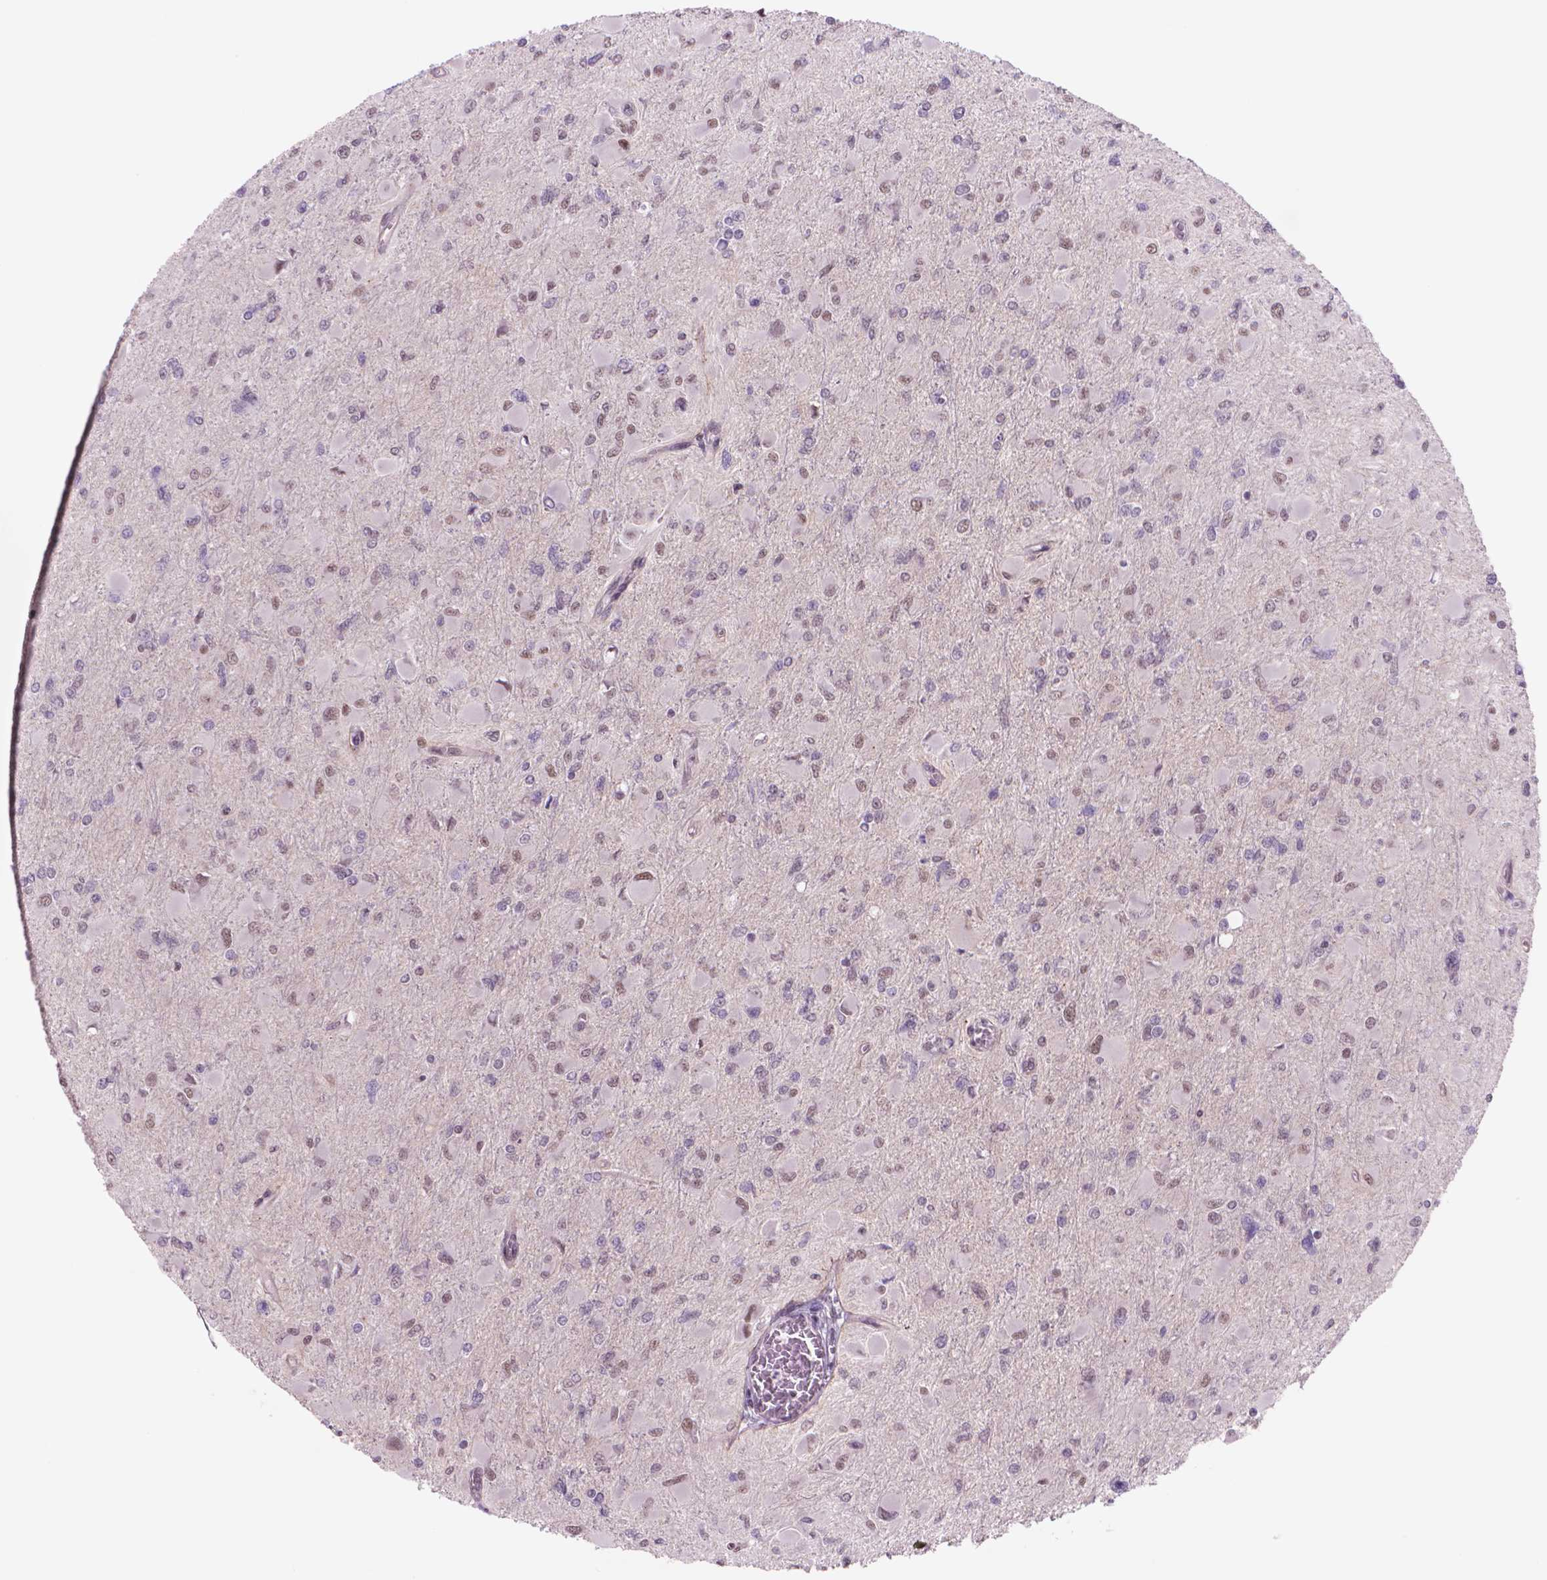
{"staining": {"intensity": "weak", "quantity": "<25%", "location": "nuclear"}, "tissue": "glioma", "cell_type": "Tumor cells", "image_type": "cancer", "snomed": [{"axis": "morphology", "description": "Glioma, malignant, High grade"}, {"axis": "topography", "description": "Cerebral cortex"}], "caption": "IHC photomicrograph of neoplastic tissue: human glioma stained with DAB (3,3'-diaminobenzidine) displays no significant protein positivity in tumor cells. (Brightfield microscopy of DAB (3,3'-diaminobenzidine) IHC at high magnification).", "gene": "POLR3D", "patient": {"sex": "female", "age": 36}}